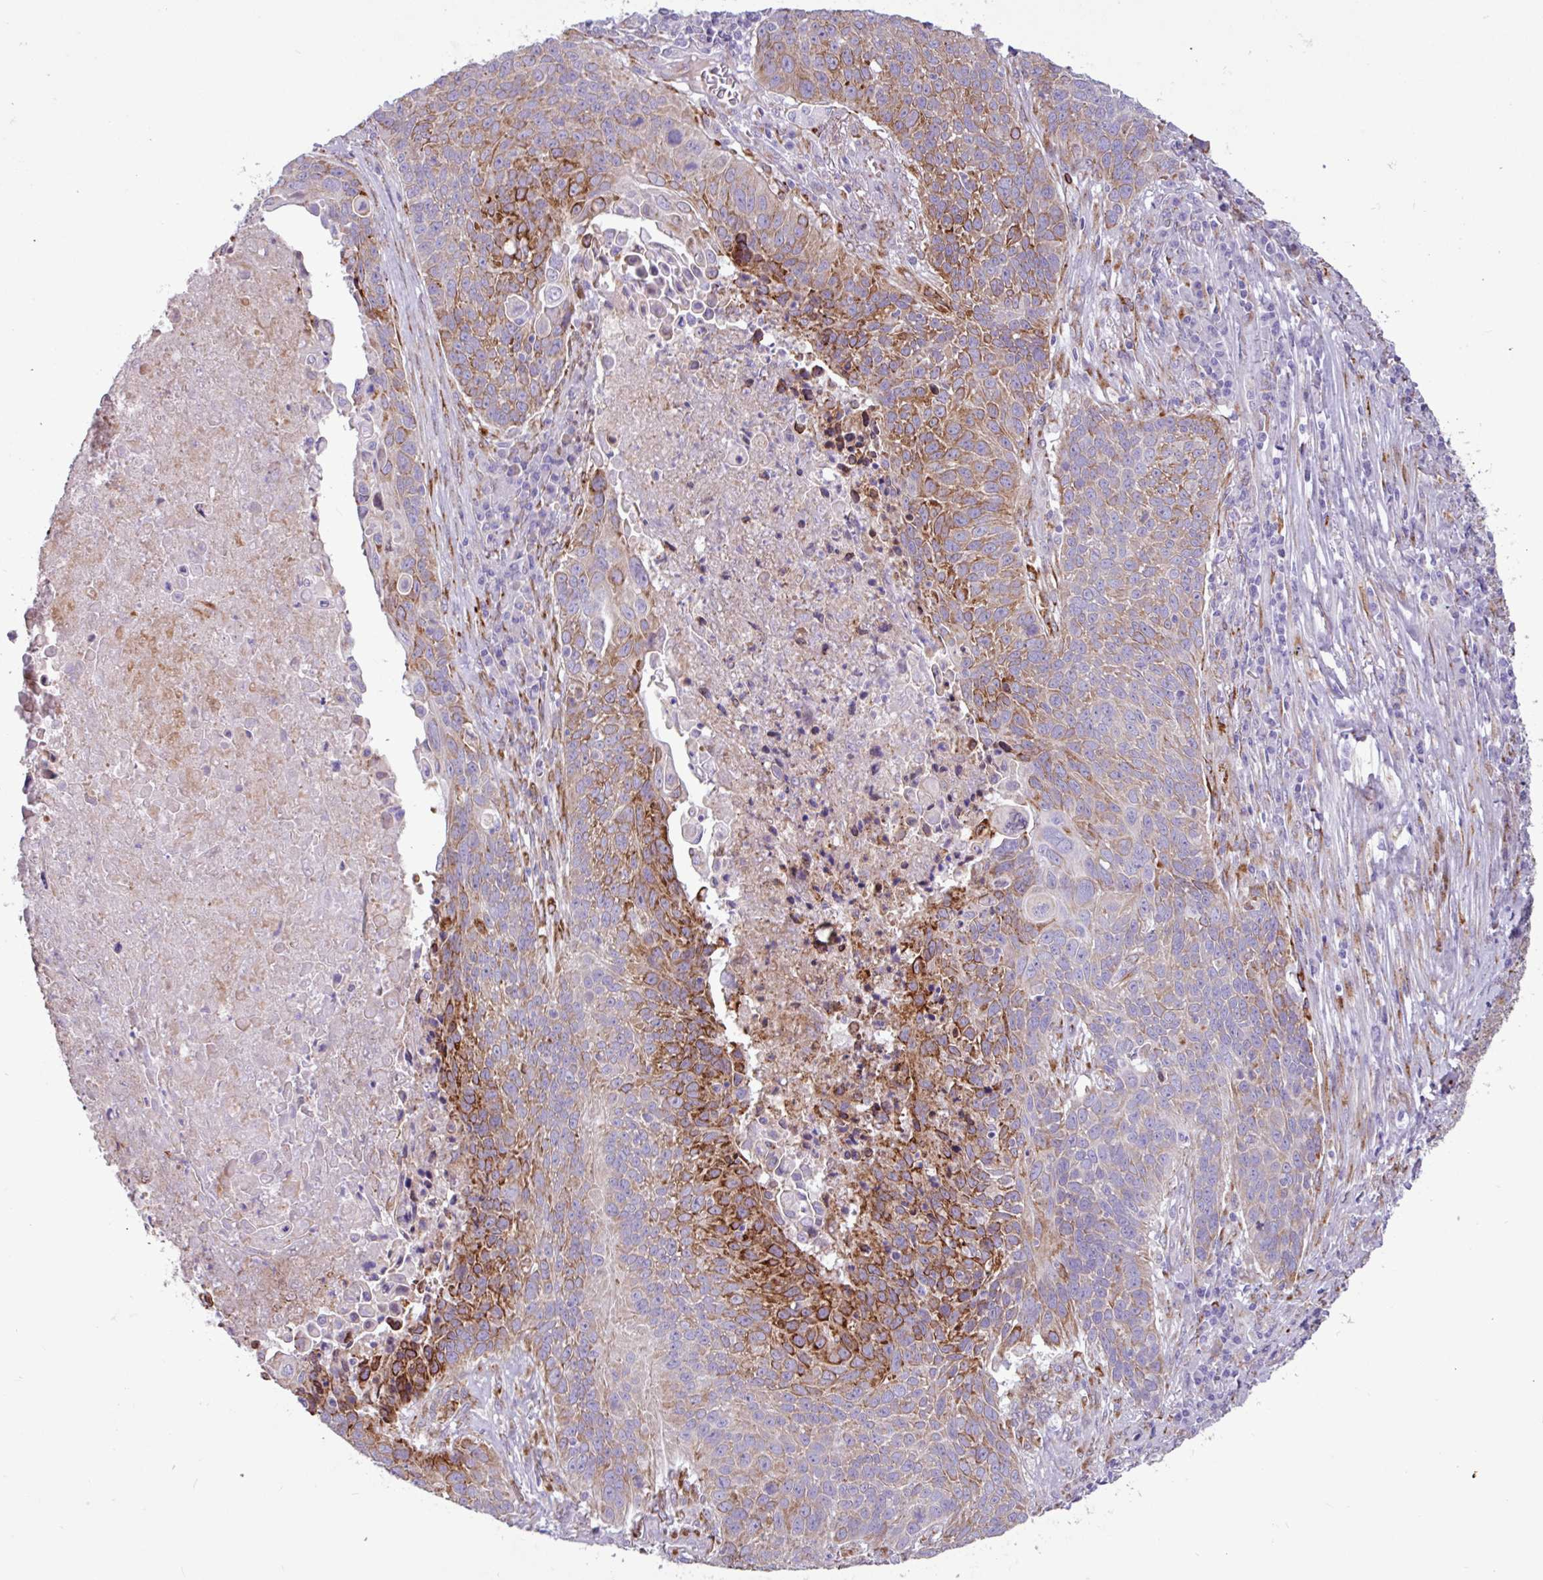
{"staining": {"intensity": "moderate", "quantity": "25%-75%", "location": "cytoplasmic/membranous"}, "tissue": "lung cancer", "cell_type": "Tumor cells", "image_type": "cancer", "snomed": [{"axis": "morphology", "description": "Squamous cell carcinoma, NOS"}, {"axis": "topography", "description": "Lung"}], "caption": "Protein staining by immunohistochemistry displays moderate cytoplasmic/membranous positivity in about 25%-75% of tumor cells in lung cancer. The staining is performed using DAB brown chromogen to label protein expression. The nuclei are counter-stained blue using hematoxylin.", "gene": "PPP1R35", "patient": {"sex": "male", "age": 78}}